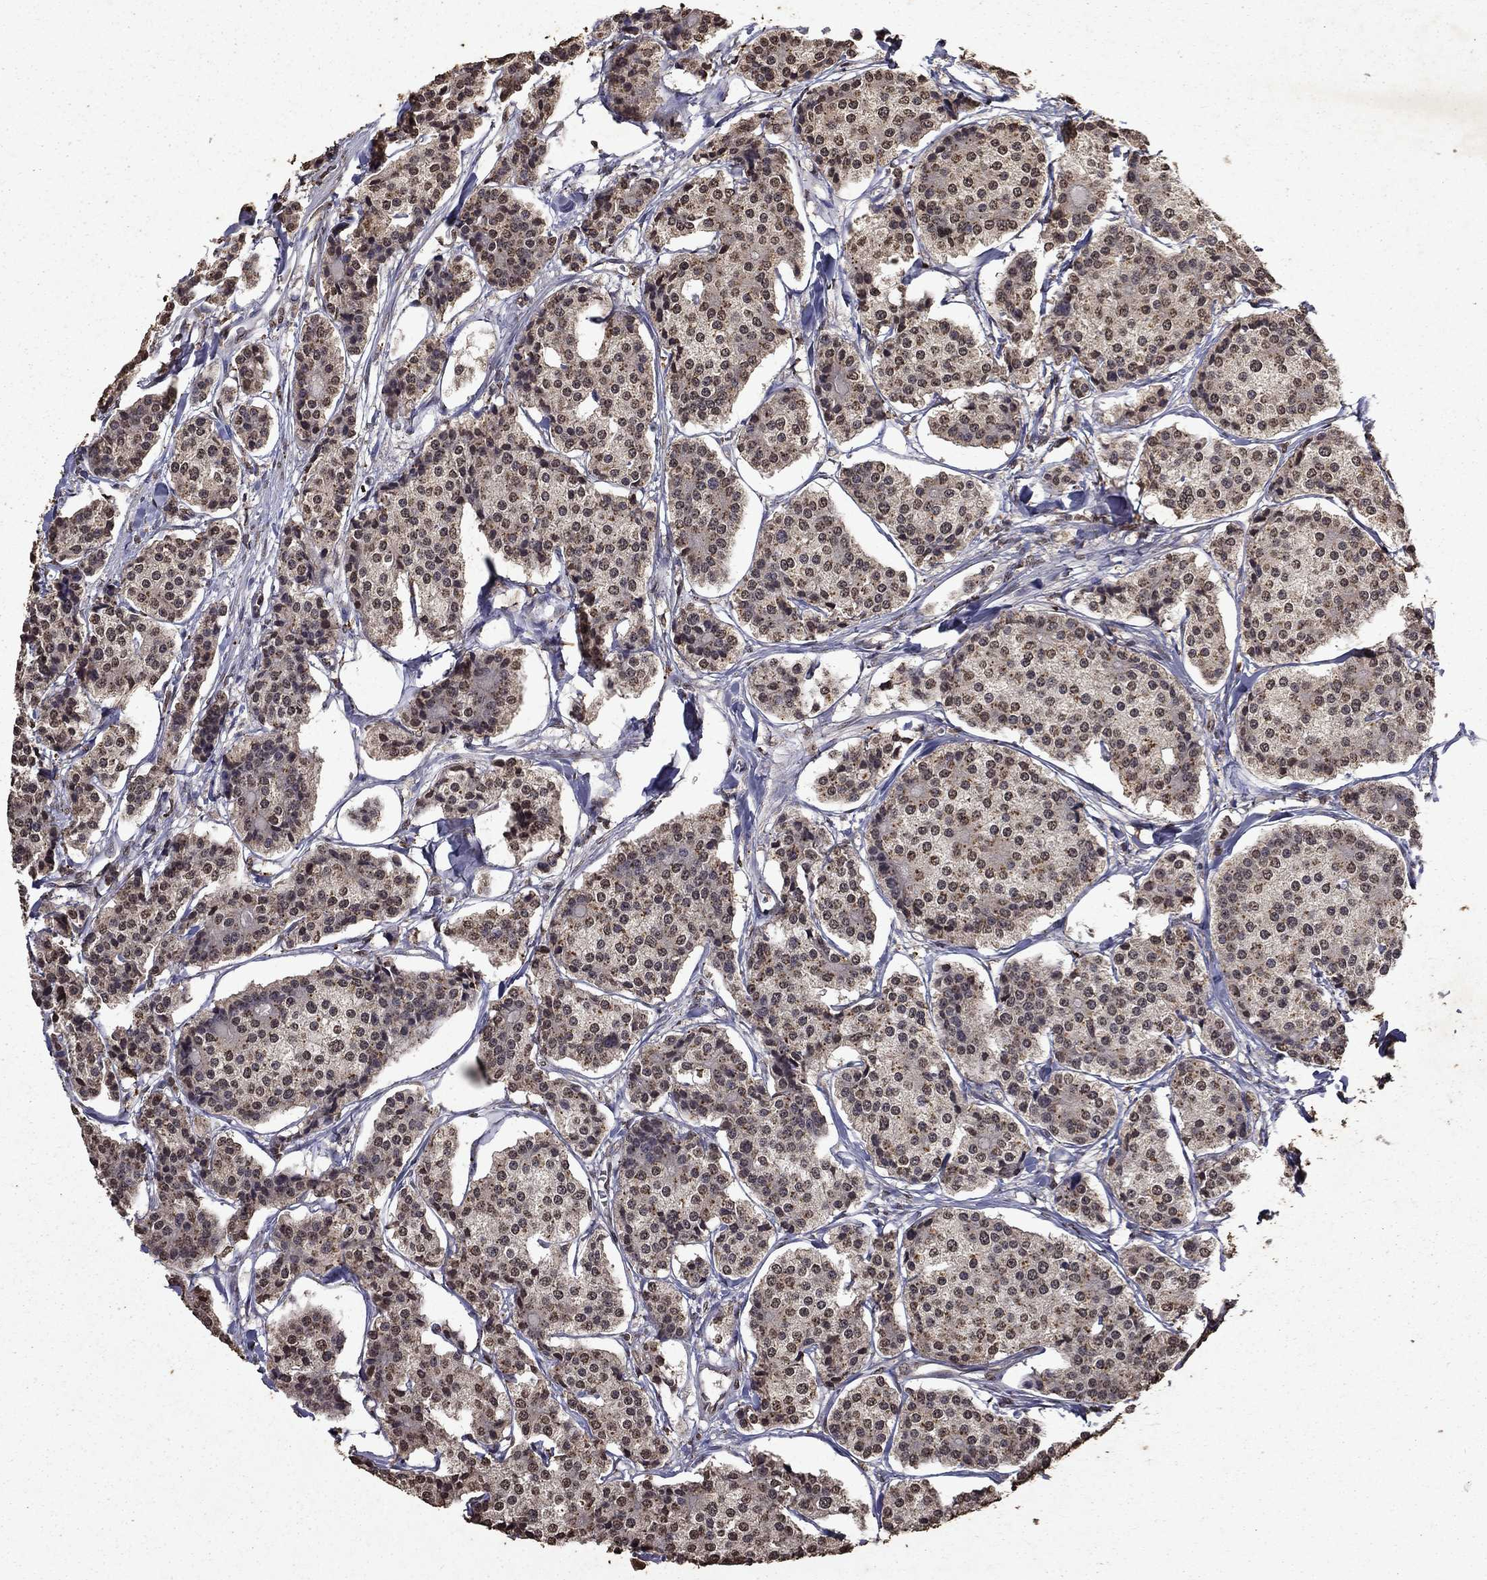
{"staining": {"intensity": "moderate", "quantity": "<25%", "location": "cytoplasmic/membranous"}, "tissue": "carcinoid", "cell_type": "Tumor cells", "image_type": "cancer", "snomed": [{"axis": "morphology", "description": "Carcinoid, malignant, NOS"}, {"axis": "topography", "description": "Small intestine"}], "caption": "Human carcinoid stained with a brown dye reveals moderate cytoplasmic/membranous positive expression in approximately <25% of tumor cells.", "gene": "PIN4", "patient": {"sex": "female", "age": 65}}